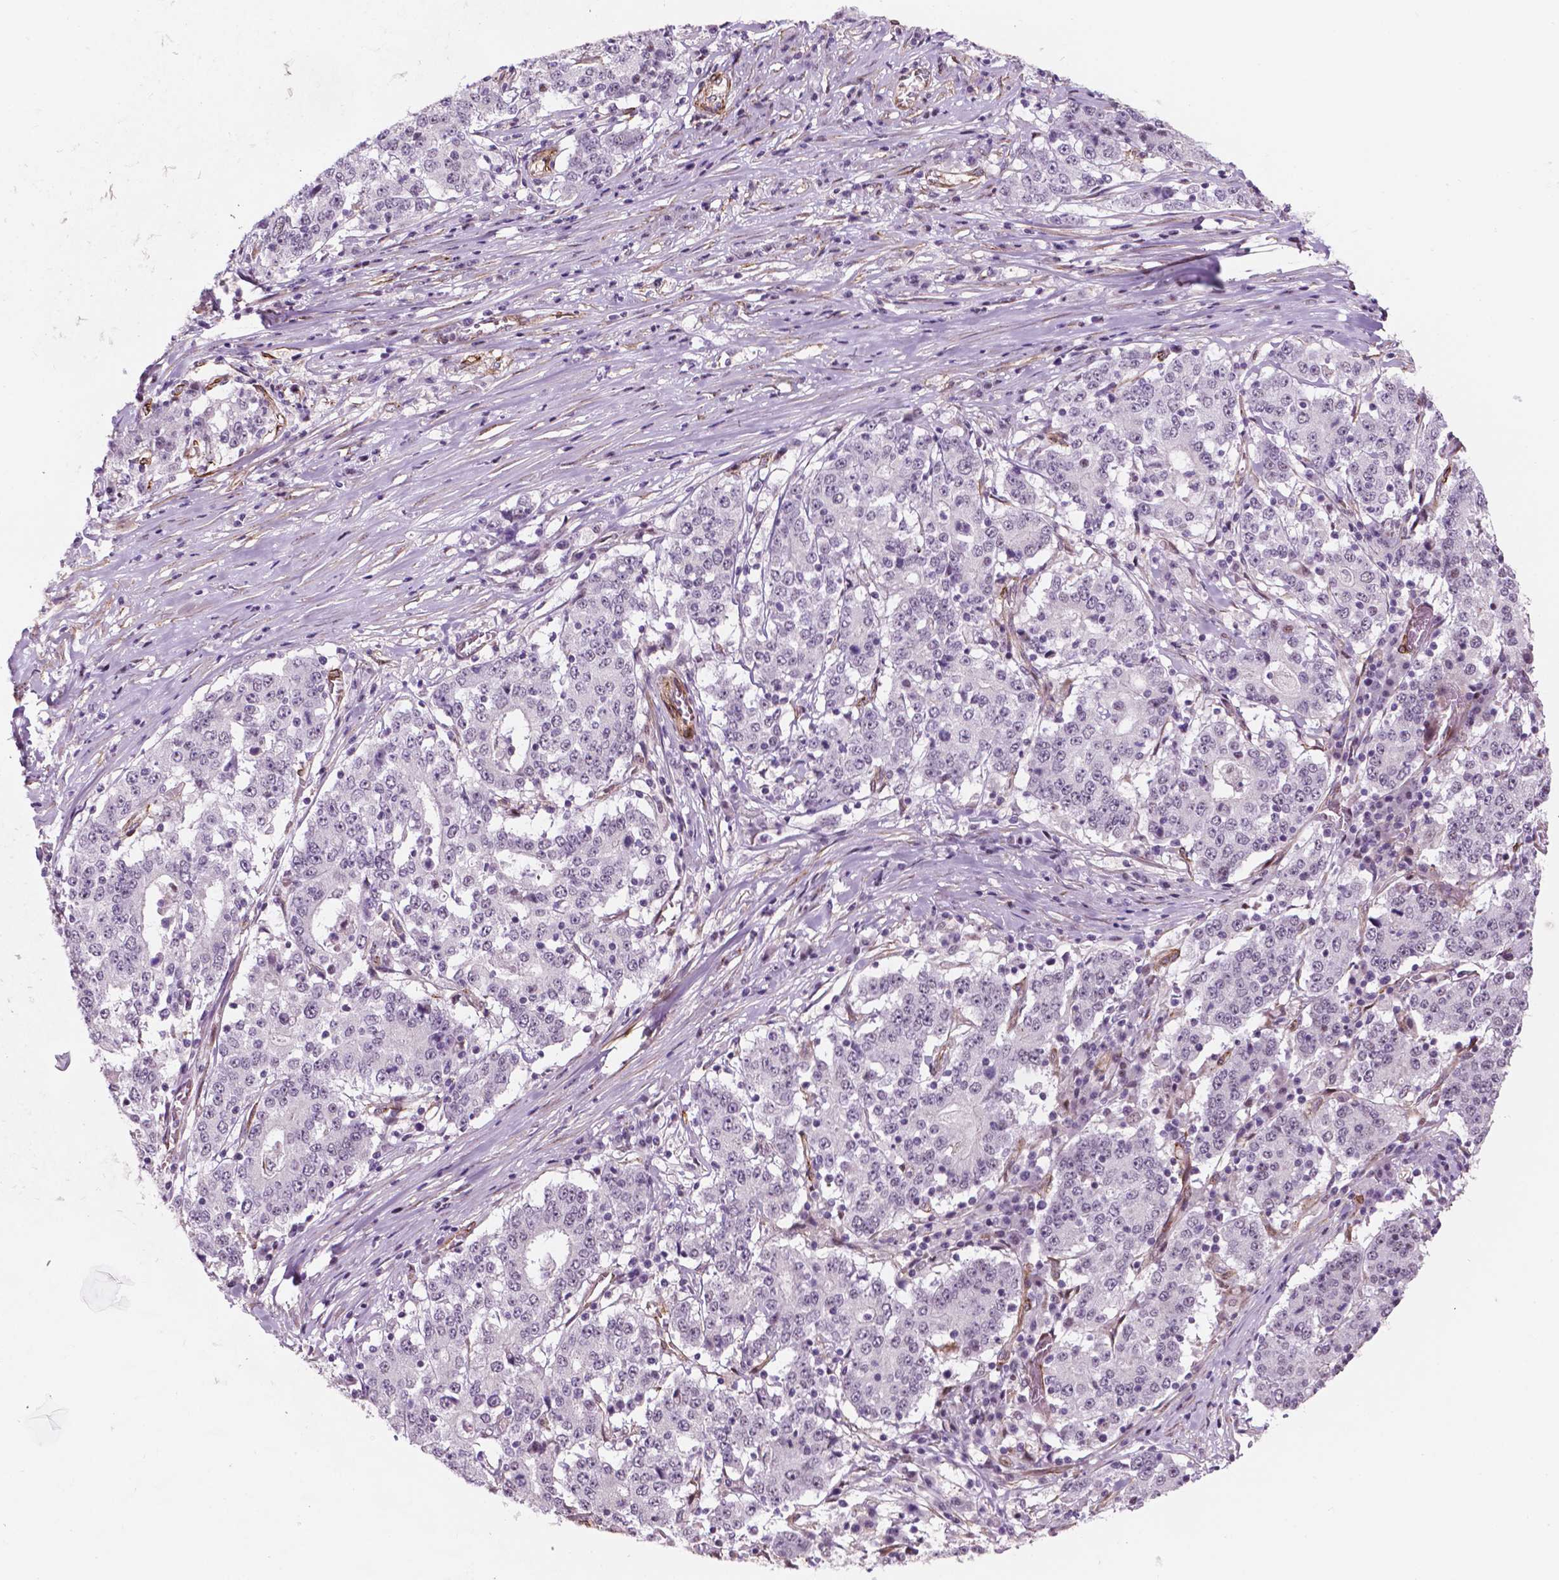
{"staining": {"intensity": "negative", "quantity": "none", "location": "none"}, "tissue": "stomach cancer", "cell_type": "Tumor cells", "image_type": "cancer", "snomed": [{"axis": "morphology", "description": "Adenocarcinoma, NOS"}, {"axis": "topography", "description": "Stomach"}], "caption": "IHC of adenocarcinoma (stomach) demonstrates no staining in tumor cells. (DAB (3,3'-diaminobenzidine) immunohistochemistry (IHC) visualized using brightfield microscopy, high magnification).", "gene": "EGFL8", "patient": {"sex": "male", "age": 59}}